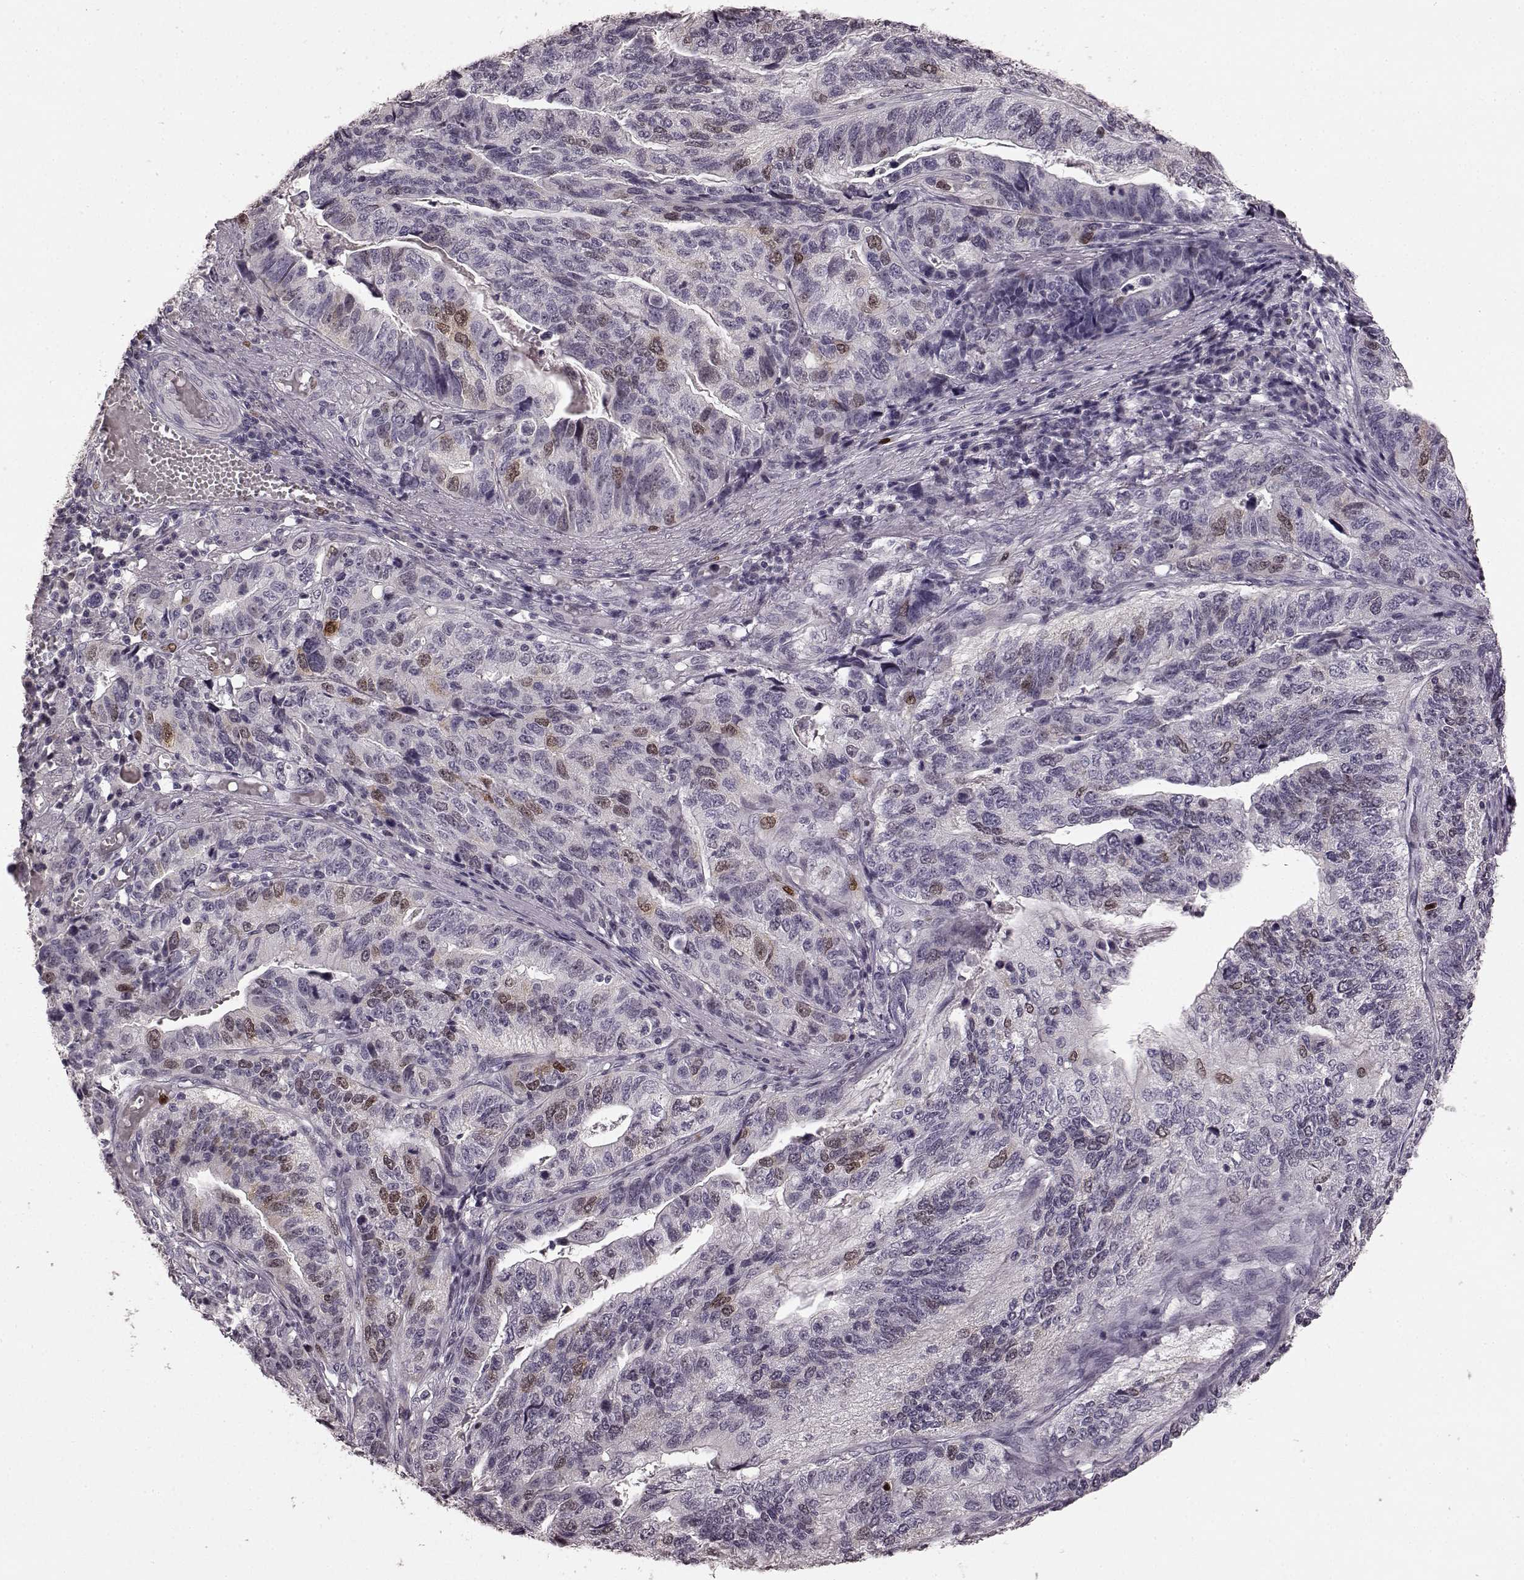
{"staining": {"intensity": "moderate", "quantity": "<25%", "location": "nuclear"}, "tissue": "stomach cancer", "cell_type": "Tumor cells", "image_type": "cancer", "snomed": [{"axis": "morphology", "description": "Adenocarcinoma, NOS"}, {"axis": "topography", "description": "Stomach, upper"}], "caption": "Protein expression analysis of stomach adenocarcinoma shows moderate nuclear staining in approximately <25% of tumor cells.", "gene": "CCNA2", "patient": {"sex": "female", "age": 67}}